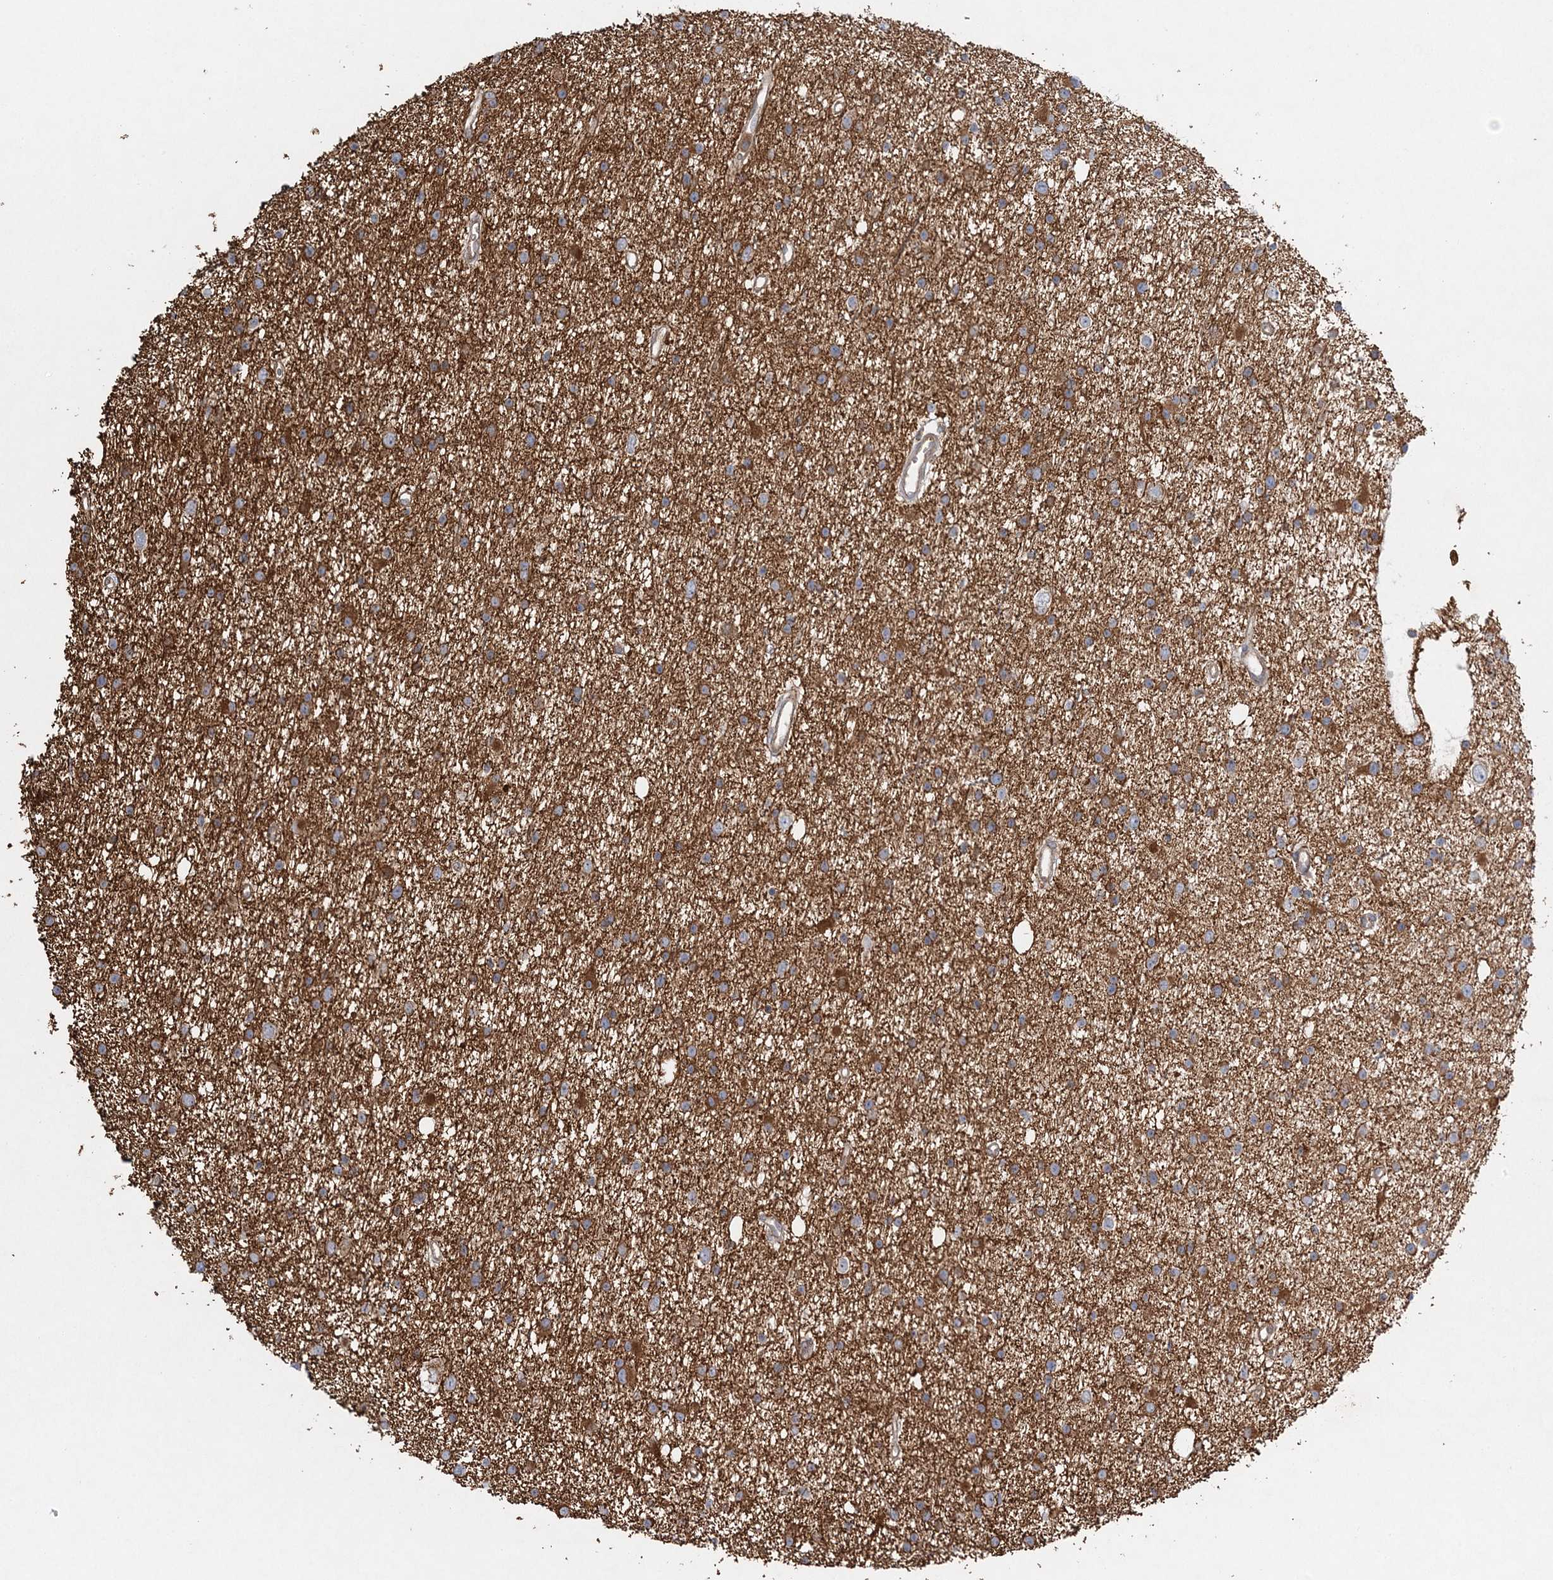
{"staining": {"intensity": "moderate", "quantity": ">75%", "location": "cytoplasmic/membranous"}, "tissue": "glioma", "cell_type": "Tumor cells", "image_type": "cancer", "snomed": [{"axis": "morphology", "description": "Glioma, malignant, Low grade"}, {"axis": "topography", "description": "Cerebral cortex"}], "caption": "Tumor cells display moderate cytoplasmic/membranous expression in approximately >75% of cells in glioma.", "gene": "ZFYVE16", "patient": {"sex": "female", "age": 39}}